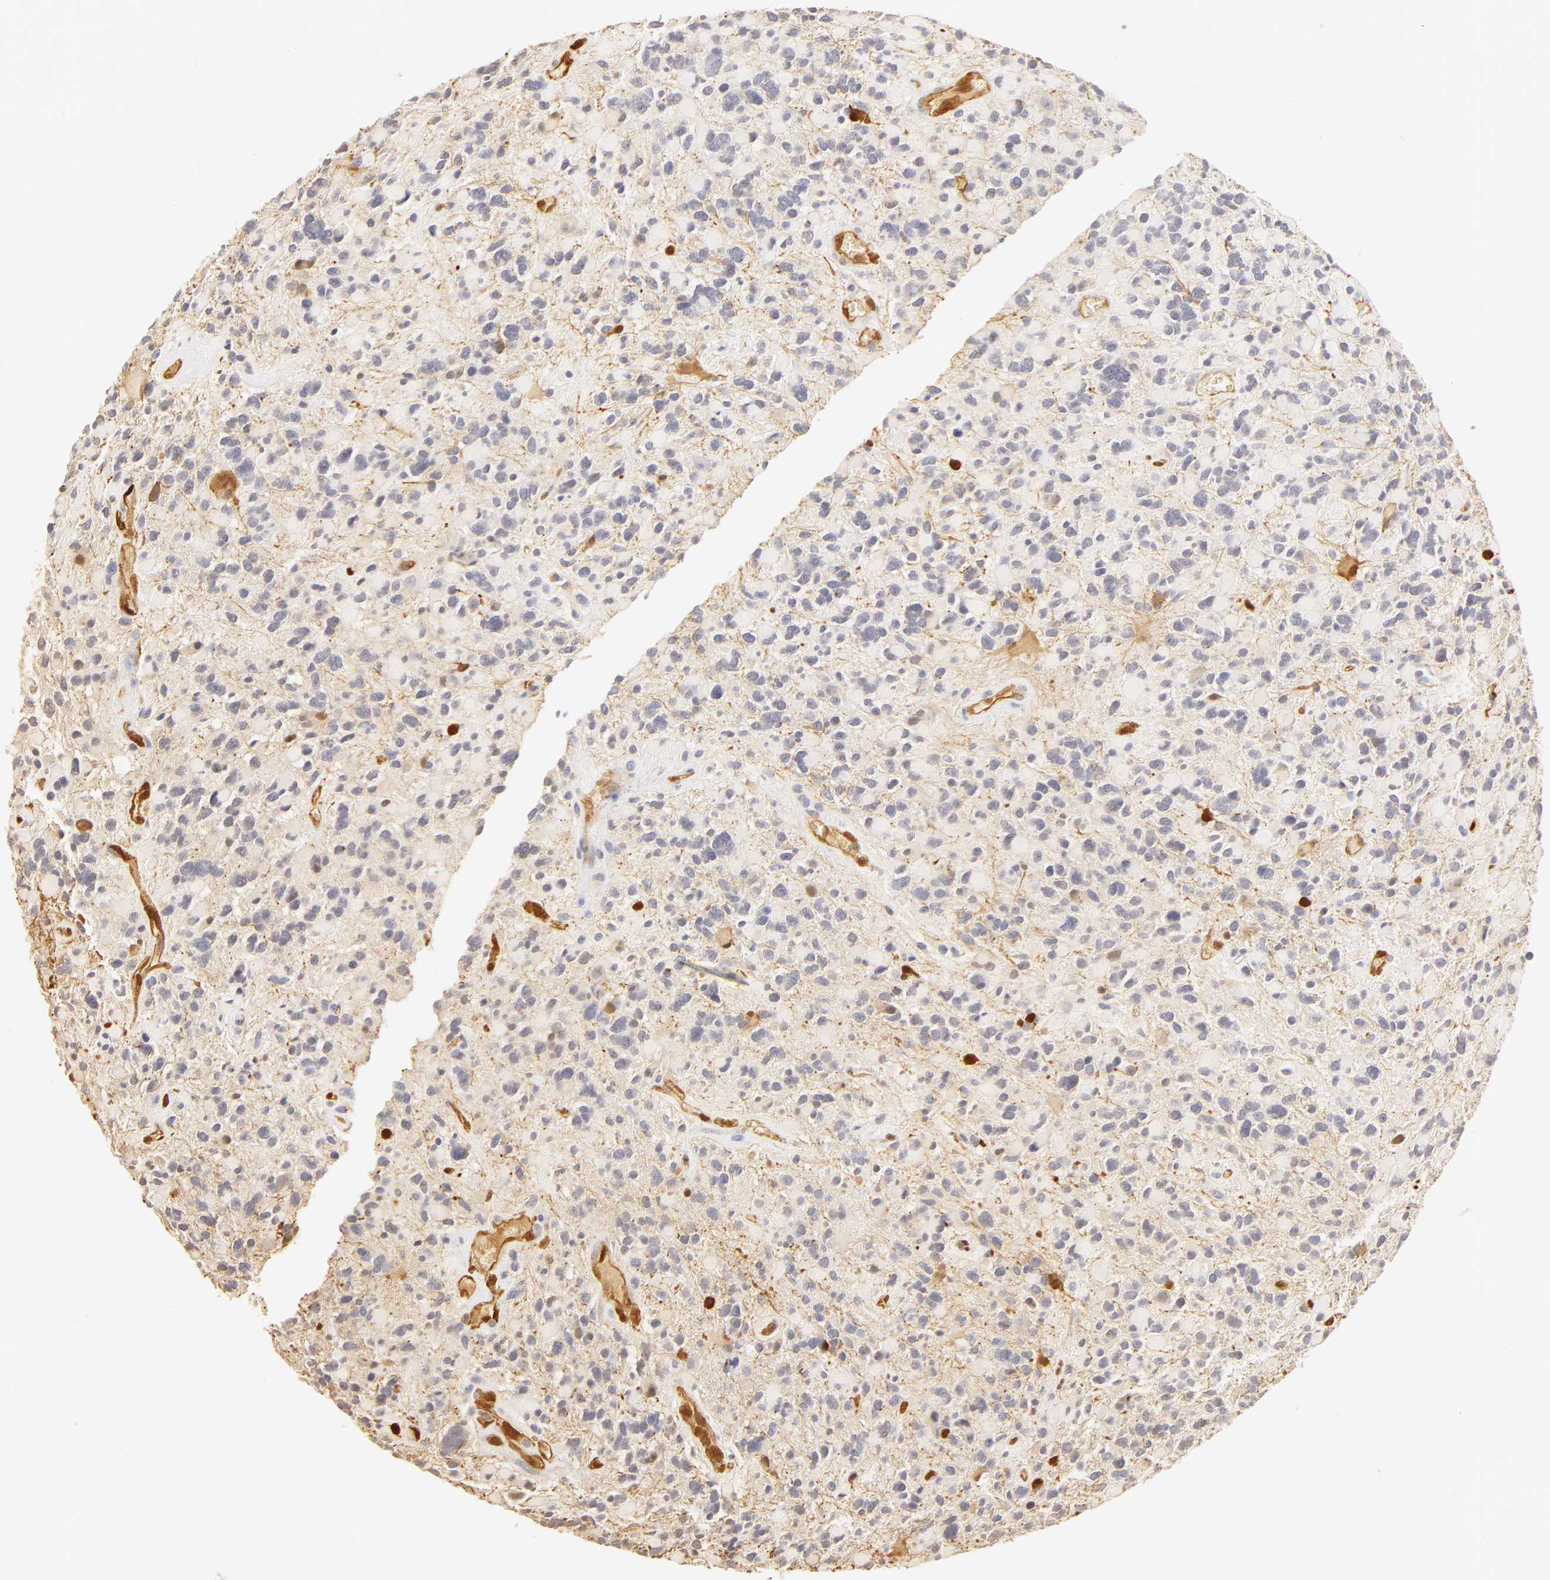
{"staining": {"intensity": "negative", "quantity": "none", "location": "none"}, "tissue": "glioma", "cell_type": "Tumor cells", "image_type": "cancer", "snomed": [{"axis": "morphology", "description": "Glioma, malignant, High grade"}, {"axis": "topography", "description": "Brain"}], "caption": "High-grade glioma (malignant) was stained to show a protein in brown. There is no significant positivity in tumor cells.", "gene": "CA2", "patient": {"sex": "female", "age": 37}}